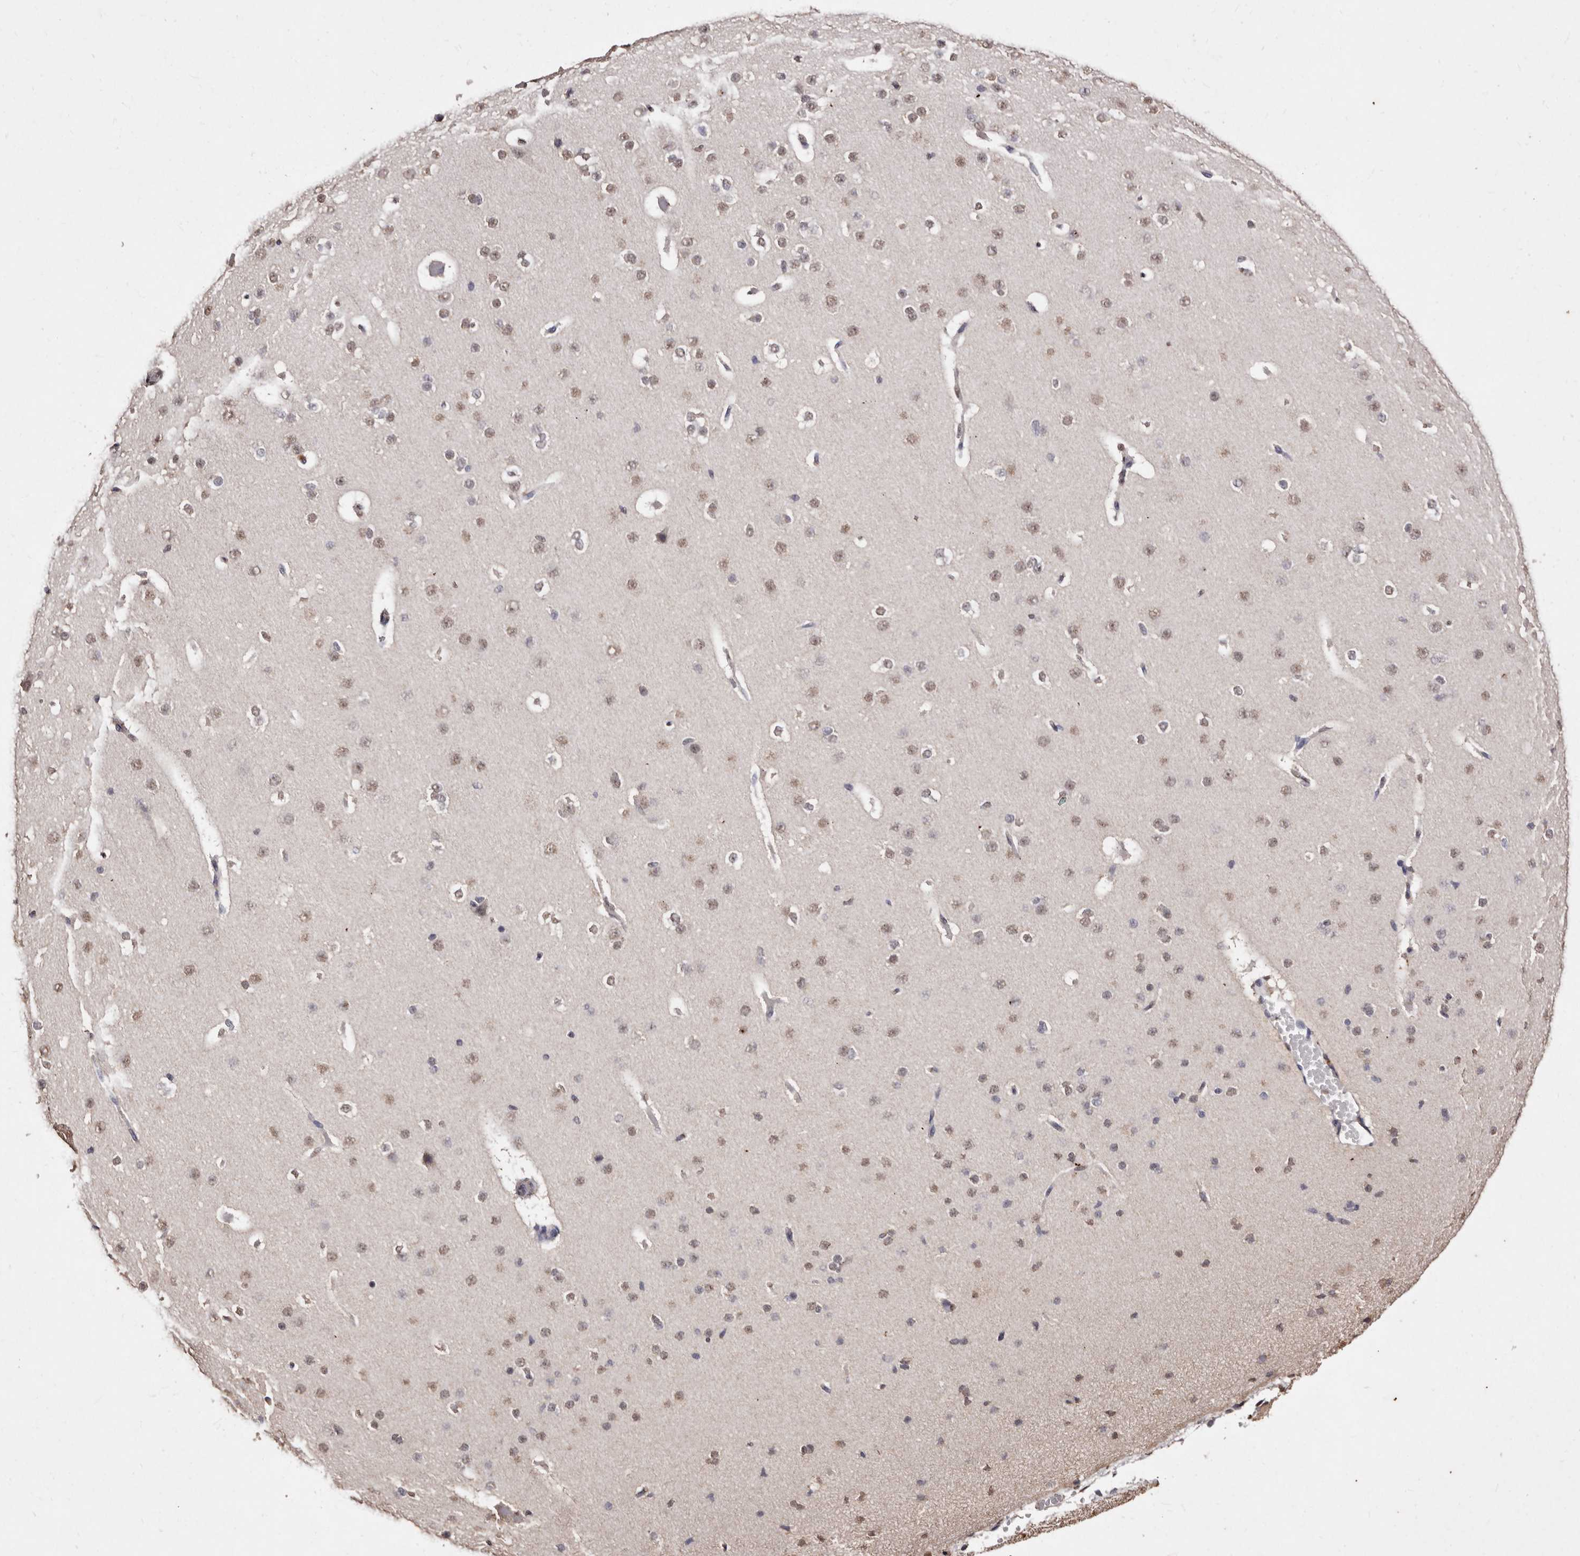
{"staining": {"intensity": "weak", "quantity": ">75%", "location": "nuclear"}, "tissue": "cerebral cortex", "cell_type": "Endothelial cells", "image_type": "normal", "snomed": [{"axis": "morphology", "description": "Normal tissue, NOS"}, {"axis": "morphology", "description": "Developmental malformation"}, {"axis": "topography", "description": "Cerebral cortex"}], "caption": "Protein analysis of normal cerebral cortex displays weak nuclear positivity in approximately >75% of endothelial cells. The staining was performed using DAB (3,3'-diaminobenzidine), with brown indicating positive protein expression. Nuclei are stained blue with hematoxylin.", "gene": "ERBB4", "patient": {"sex": "female", "age": 30}}